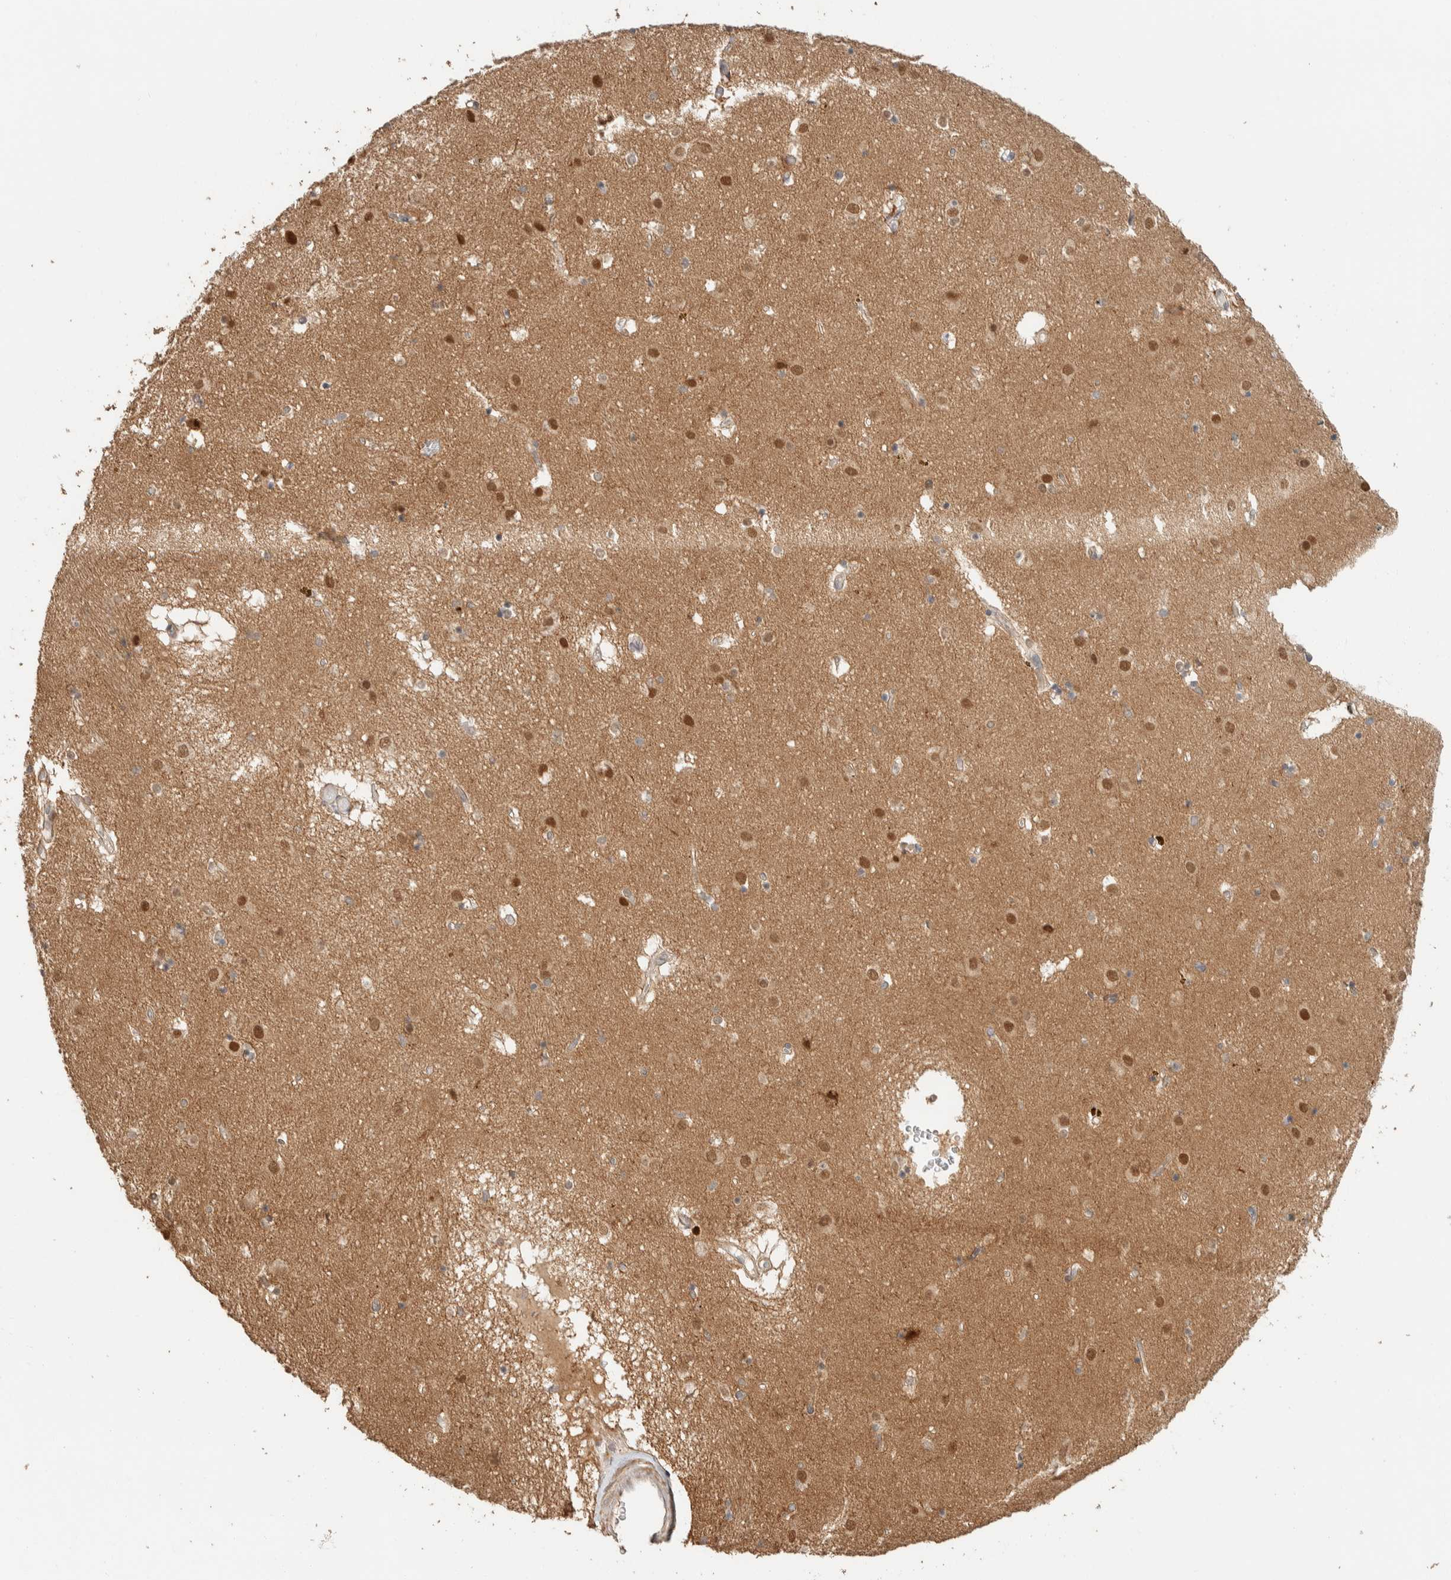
{"staining": {"intensity": "moderate", "quantity": "25%-75%", "location": "nuclear"}, "tissue": "caudate", "cell_type": "Glial cells", "image_type": "normal", "snomed": [{"axis": "morphology", "description": "Normal tissue, NOS"}, {"axis": "topography", "description": "Lateral ventricle wall"}], "caption": "Moderate nuclear staining is identified in approximately 25%-75% of glial cells in normal caudate.", "gene": "ZBTB2", "patient": {"sex": "male", "age": 70}}